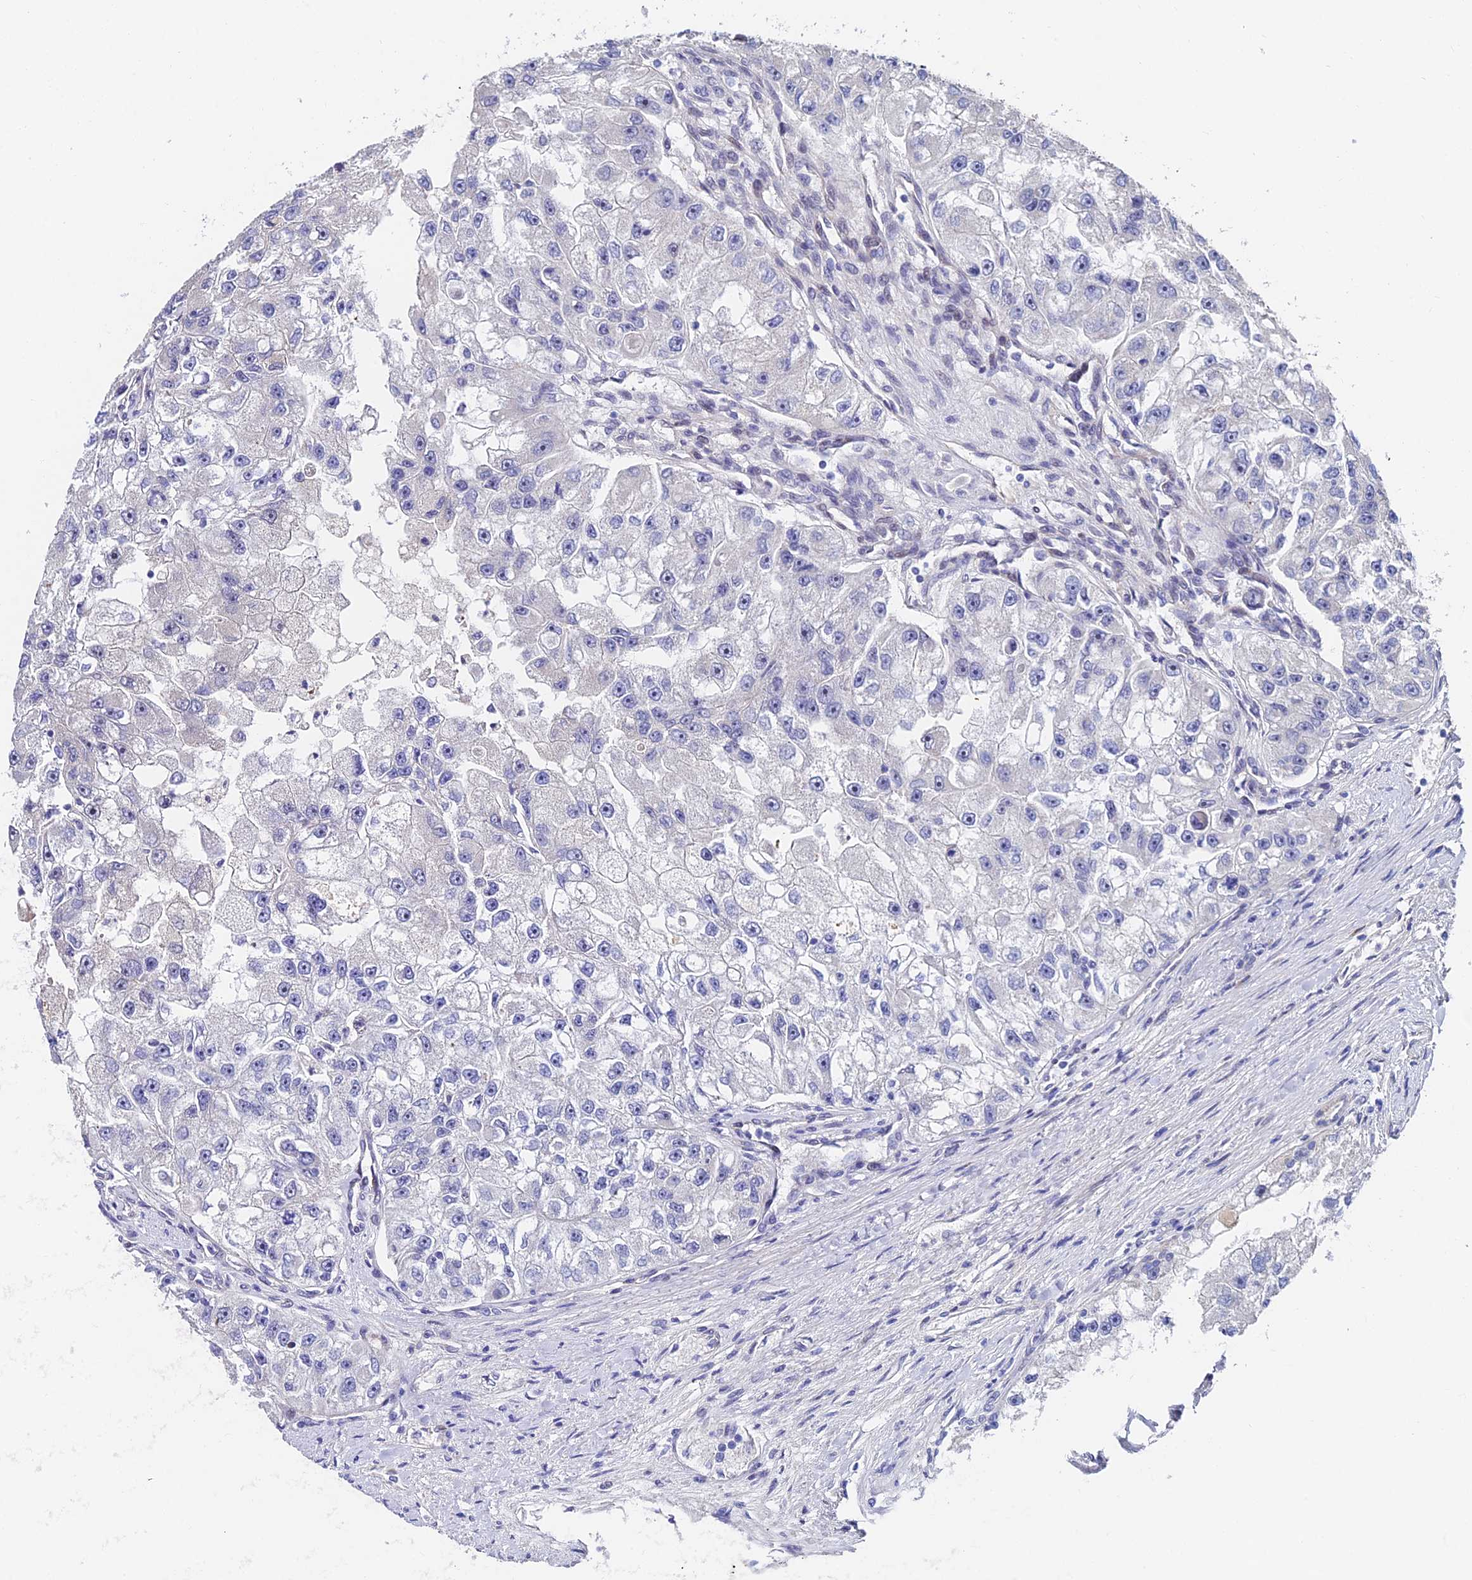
{"staining": {"intensity": "negative", "quantity": "none", "location": "none"}, "tissue": "renal cancer", "cell_type": "Tumor cells", "image_type": "cancer", "snomed": [{"axis": "morphology", "description": "Adenocarcinoma, NOS"}, {"axis": "topography", "description": "Kidney"}], "caption": "IHC photomicrograph of neoplastic tissue: human adenocarcinoma (renal) stained with DAB exhibits no significant protein expression in tumor cells.", "gene": "TRIM24", "patient": {"sex": "male", "age": 63}}